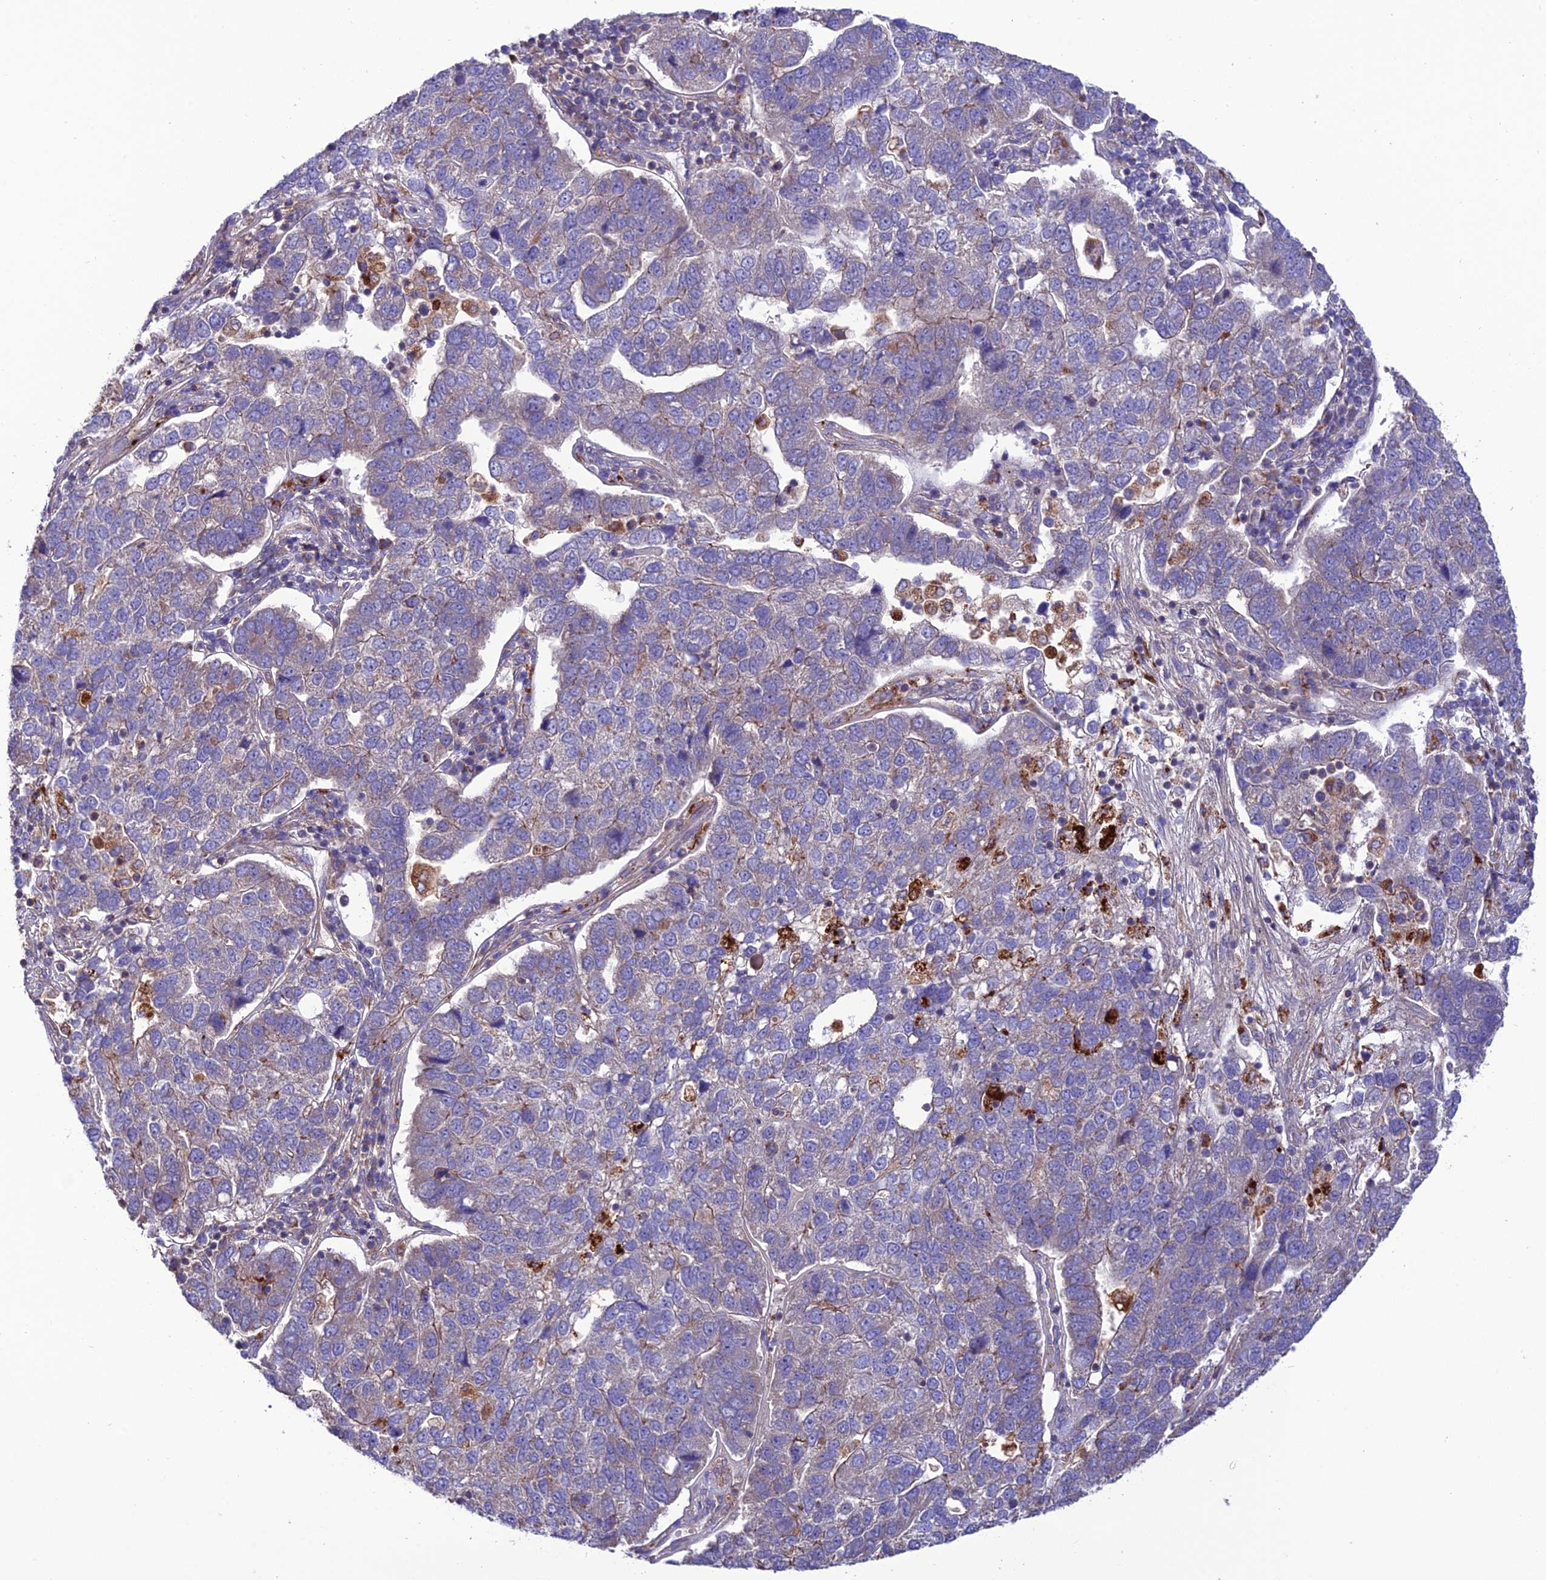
{"staining": {"intensity": "weak", "quantity": "<25%", "location": "cytoplasmic/membranous"}, "tissue": "pancreatic cancer", "cell_type": "Tumor cells", "image_type": "cancer", "snomed": [{"axis": "morphology", "description": "Adenocarcinoma, NOS"}, {"axis": "topography", "description": "Pancreas"}], "caption": "IHC micrograph of pancreatic cancer stained for a protein (brown), which shows no expression in tumor cells.", "gene": "PPIL3", "patient": {"sex": "female", "age": 61}}